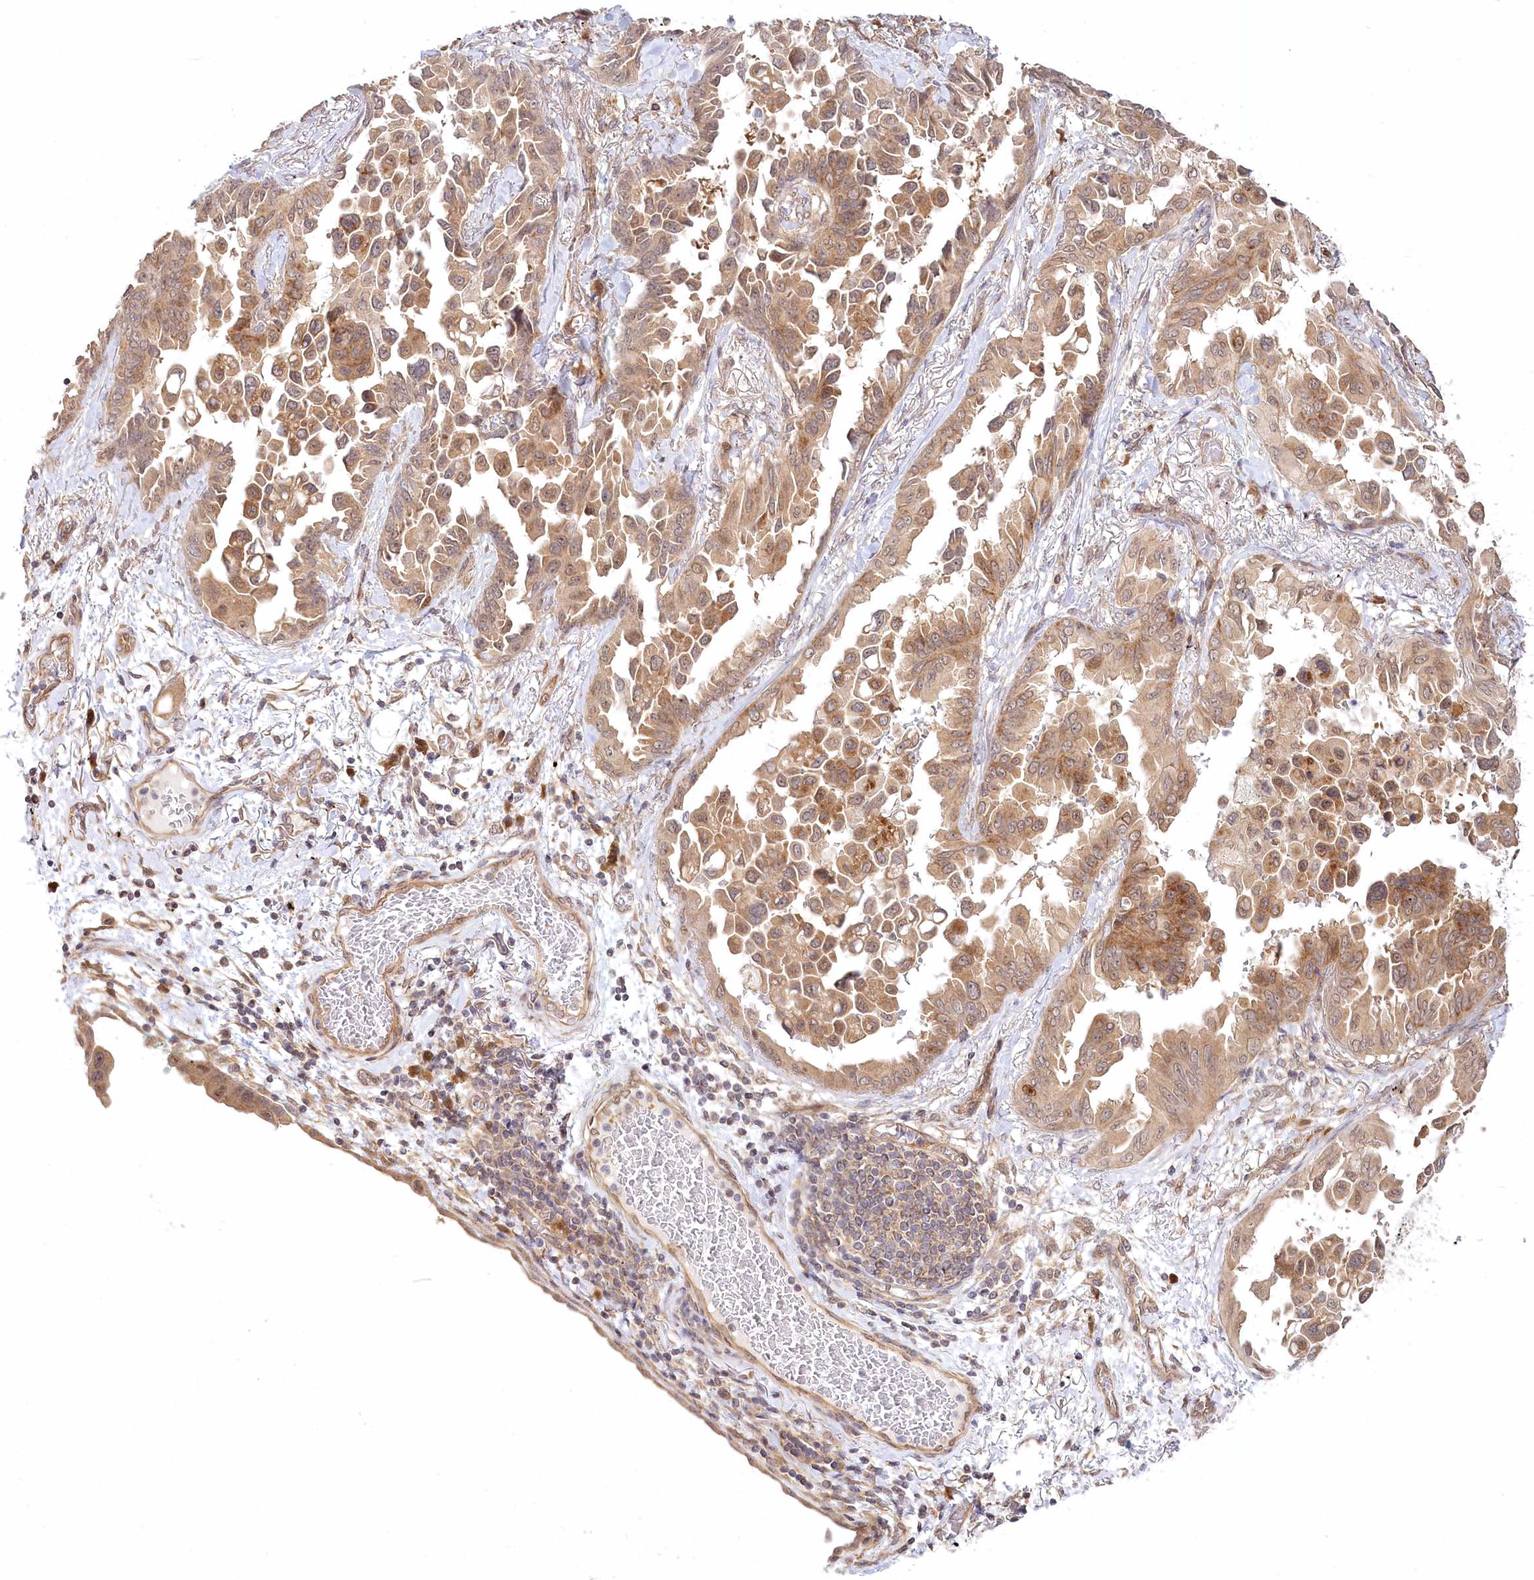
{"staining": {"intensity": "moderate", "quantity": ">75%", "location": "cytoplasmic/membranous"}, "tissue": "lung cancer", "cell_type": "Tumor cells", "image_type": "cancer", "snomed": [{"axis": "morphology", "description": "Adenocarcinoma, NOS"}, {"axis": "topography", "description": "Lung"}], "caption": "Lung adenocarcinoma was stained to show a protein in brown. There is medium levels of moderate cytoplasmic/membranous positivity in approximately >75% of tumor cells.", "gene": "CEP70", "patient": {"sex": "female", "age": 67}}